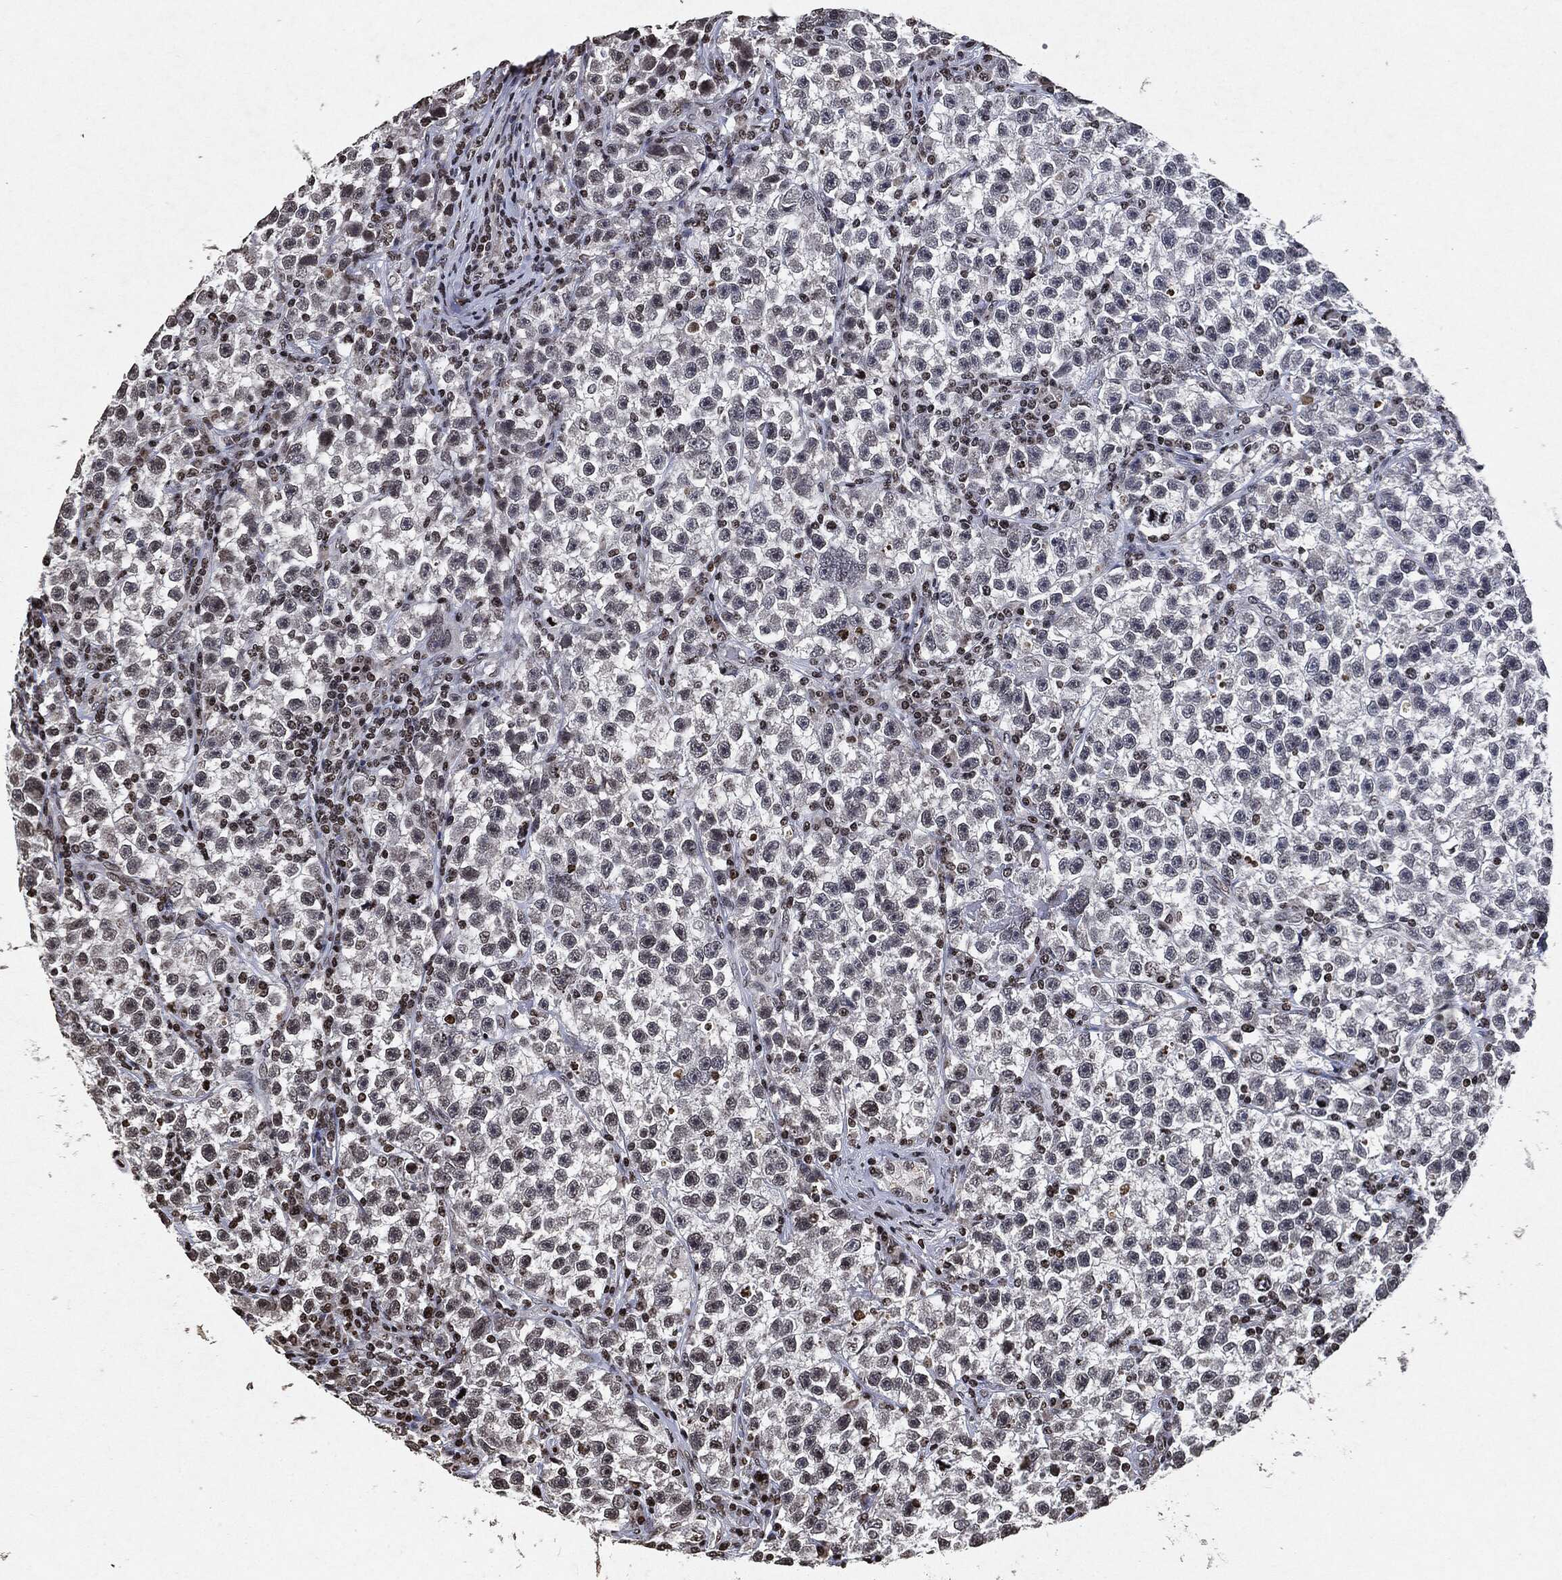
{"staining": {"intensity": "negative", "quantity": "none", "location": "none"}, "tissue": "testis cancer", "cell_type": "Tumor cells", "image_type": "cancer", "snomed": [{"axis": "morphology", "description": "Seminoma, NOS"}, {"axis": "topography", "description": "Testis"}], "caption": "Human testis cancer stained for a protein using immunohistochemistry displays no positivity in tumor cells.", "gene": "JUN", "patient": {"sex": "male", "age": 22}}